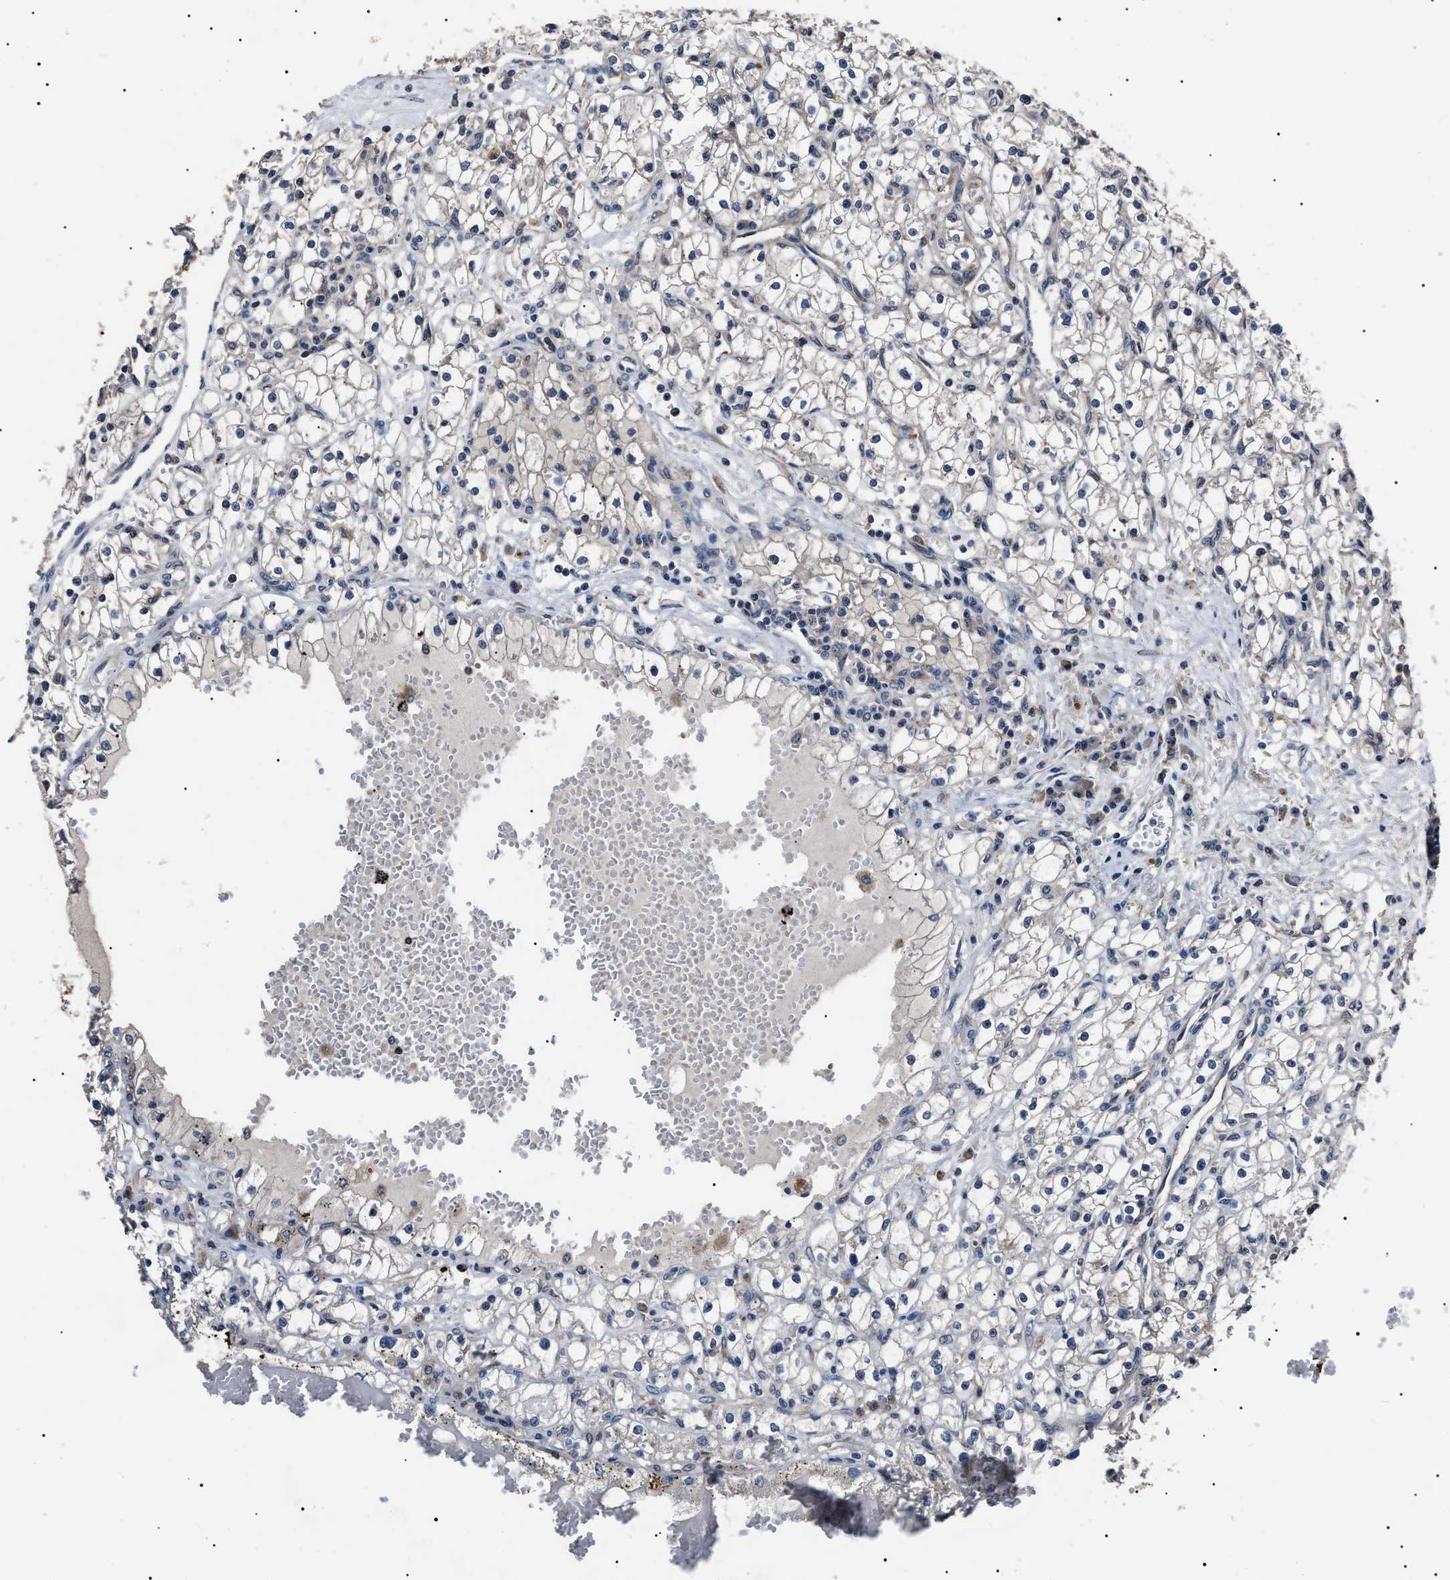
{"staining": {"intensity": "negative", "quantity": "none", "location": "none"}, "tissue": "renal cancer", "cell_type": "Tumor cells", "image_type": "cancer", "snomed": [{"axis": "morphology", "description": "Adenocarcinoma, NOS"}, {"axis": "topography", "description": "Kidney"}], "caption": "Immunohistochemistry micrograph of neoplastic tissue: adenocarcinoma (renal) stained with DAB reveals no significant protein expression in tumor cells.", "gene": "CCT8", "patient": {"sex": "male", "age": 56}}